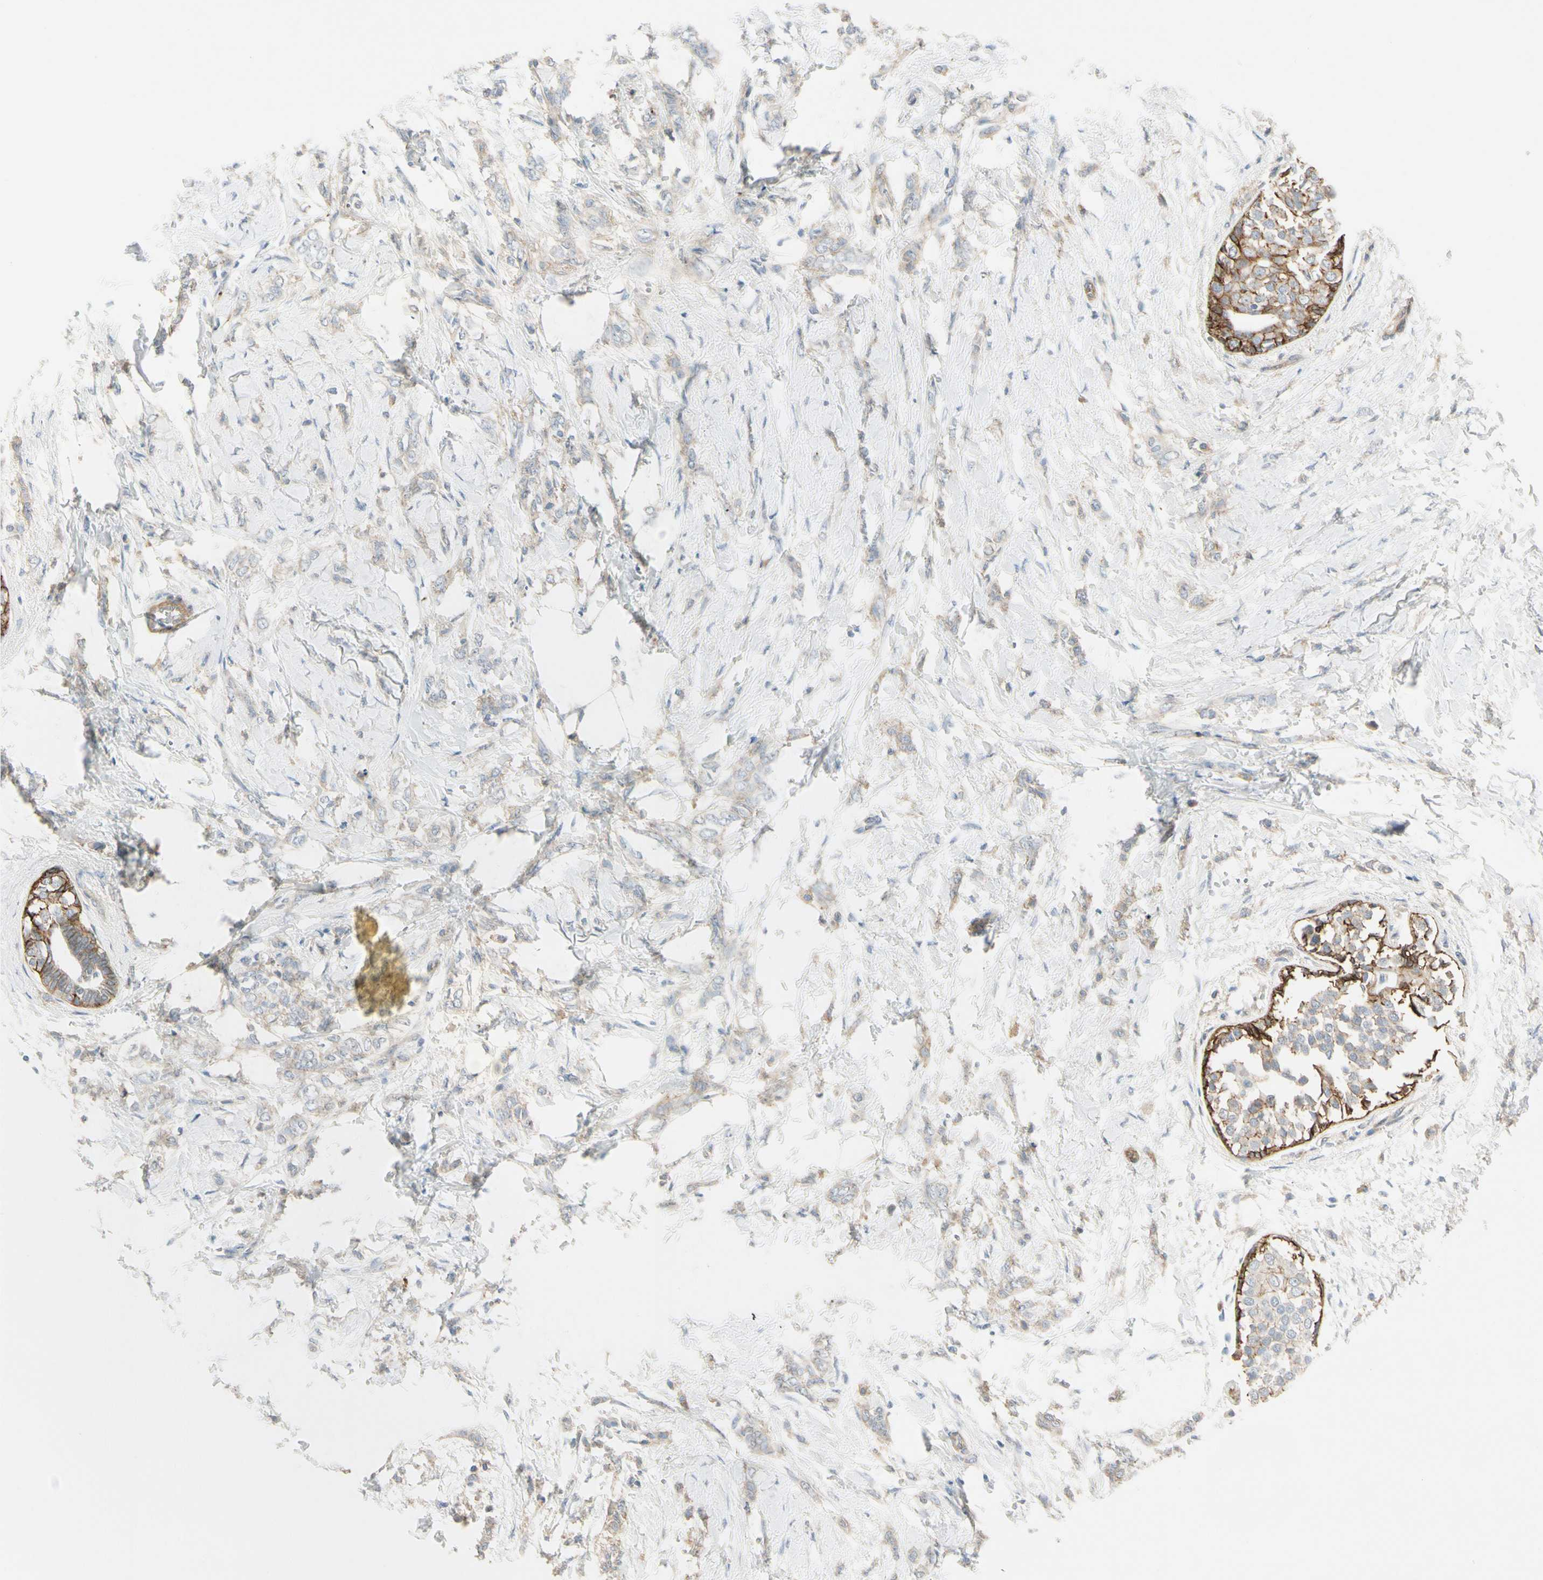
{"staining": {"intensity": "weak", "quantity": "25%-75%", "location": "cytoplasmic/membranous"}, "tissue": "breast cancer", "cell_type": "Tumor cells", "image_type": "cancer", "snomed": [{"axis": "morphology", "description": "Lobular carcinoma, in situ"}, {"axis": "morphology", "description": "Lobular carcinoma"}, {"axis": "topography", "description": "Breast"}], "caption": "DAB immunohistochemical staining of human breast cancer demonstrates weak cytoplasmic/membranous protein staining in approximately 25%-75% of tumor cells.", "gene": "ITGA3", "patient": {"sex": "female", "age": 41}}